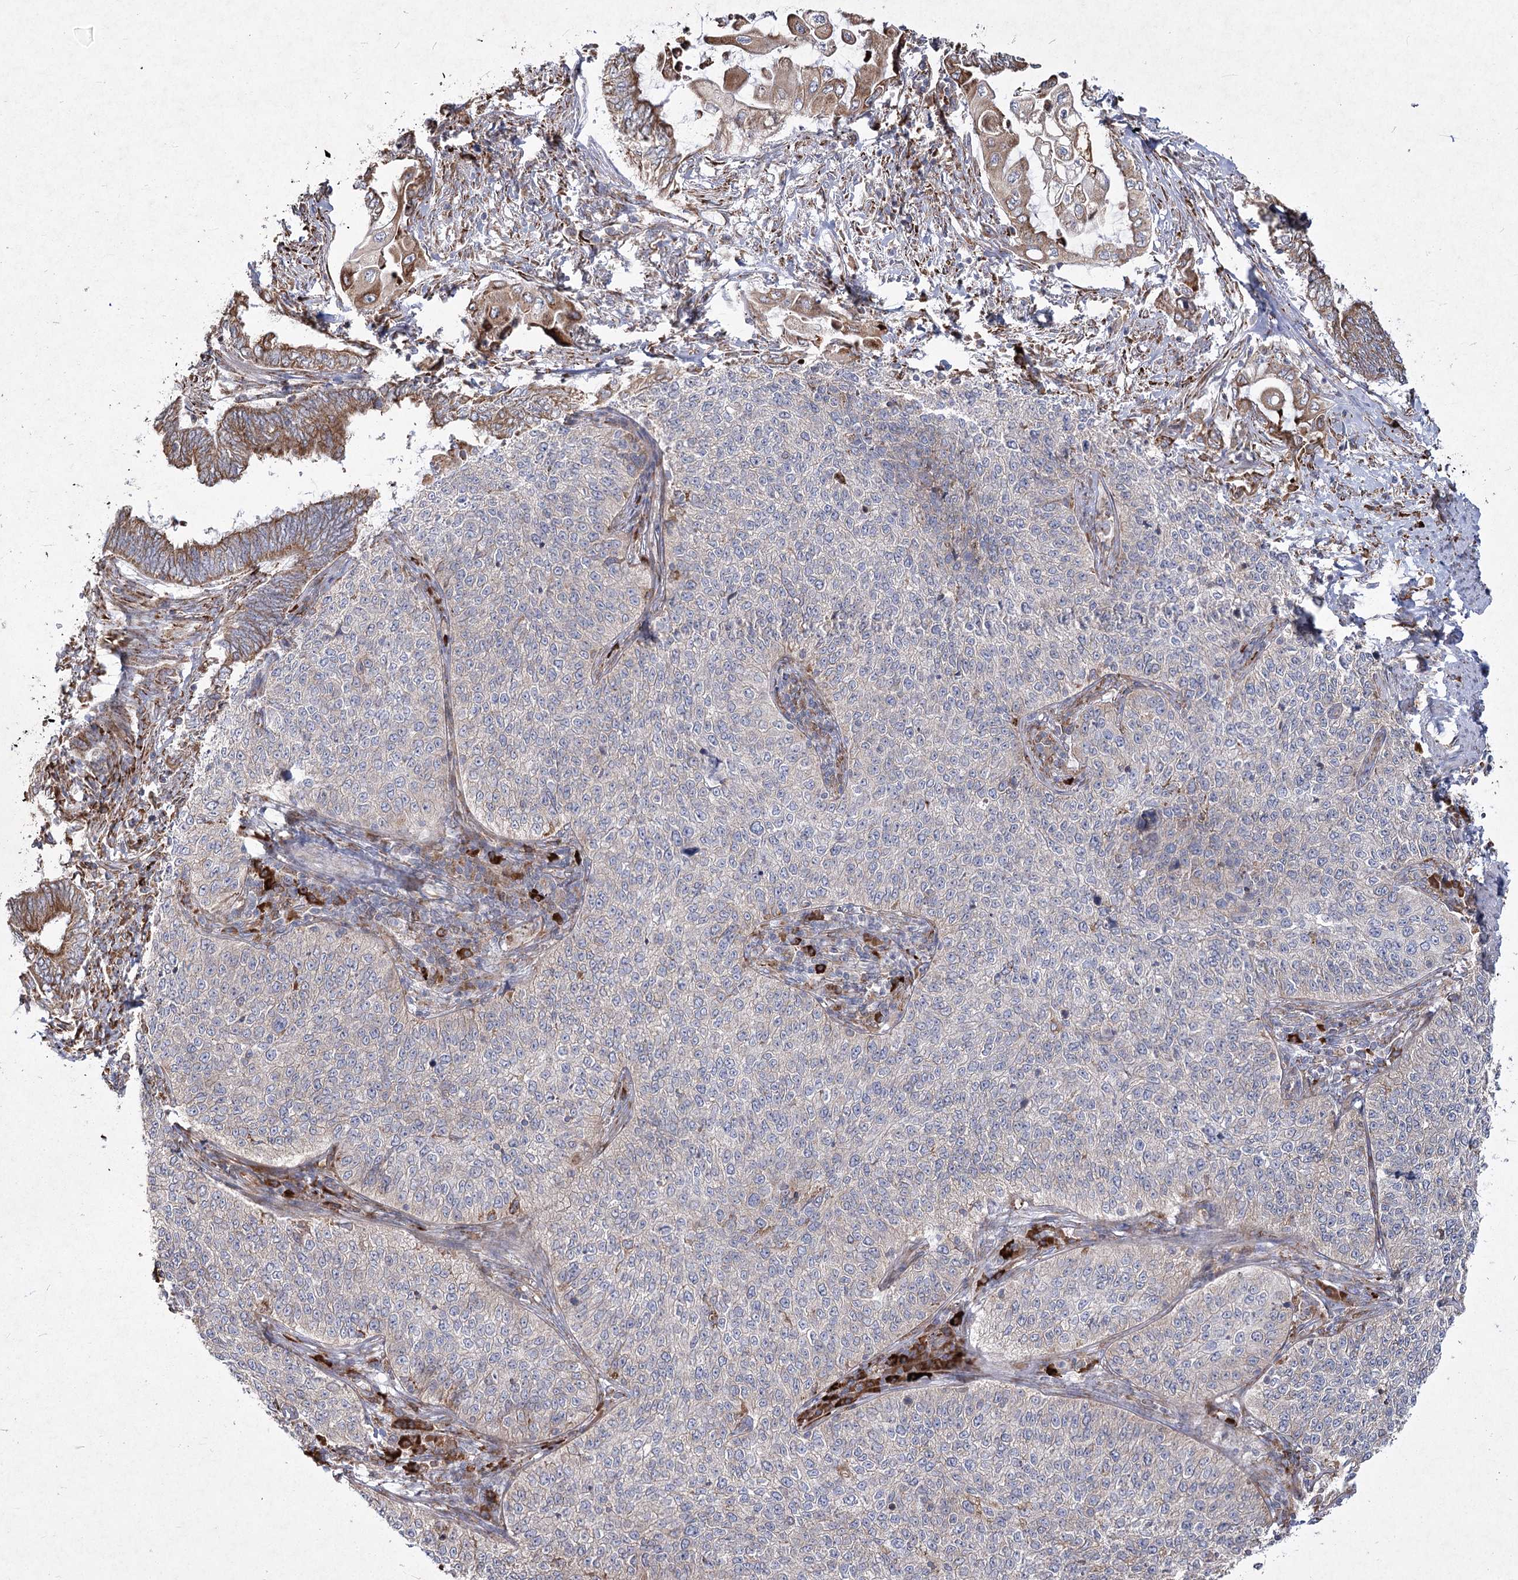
{"staining": {"intensity": "negative", "quantity": "none", "location": "none"}, "tissue": "cervical cancer", "cell_type": "Tumor cells", "image_type": "cancer", "snomed": [{"axis": "morphology", "description": "Squamous cell carcinoma, NOS"}, {"axis": "topography", "description": "Cervix"}], "caption": "IHC micrograph of human cervical cancer stained for a protein (brown), which reveals no expression in tumor cells.", "gene": "NHLRC2", "patient": {"sex": "female", "age": 35}}